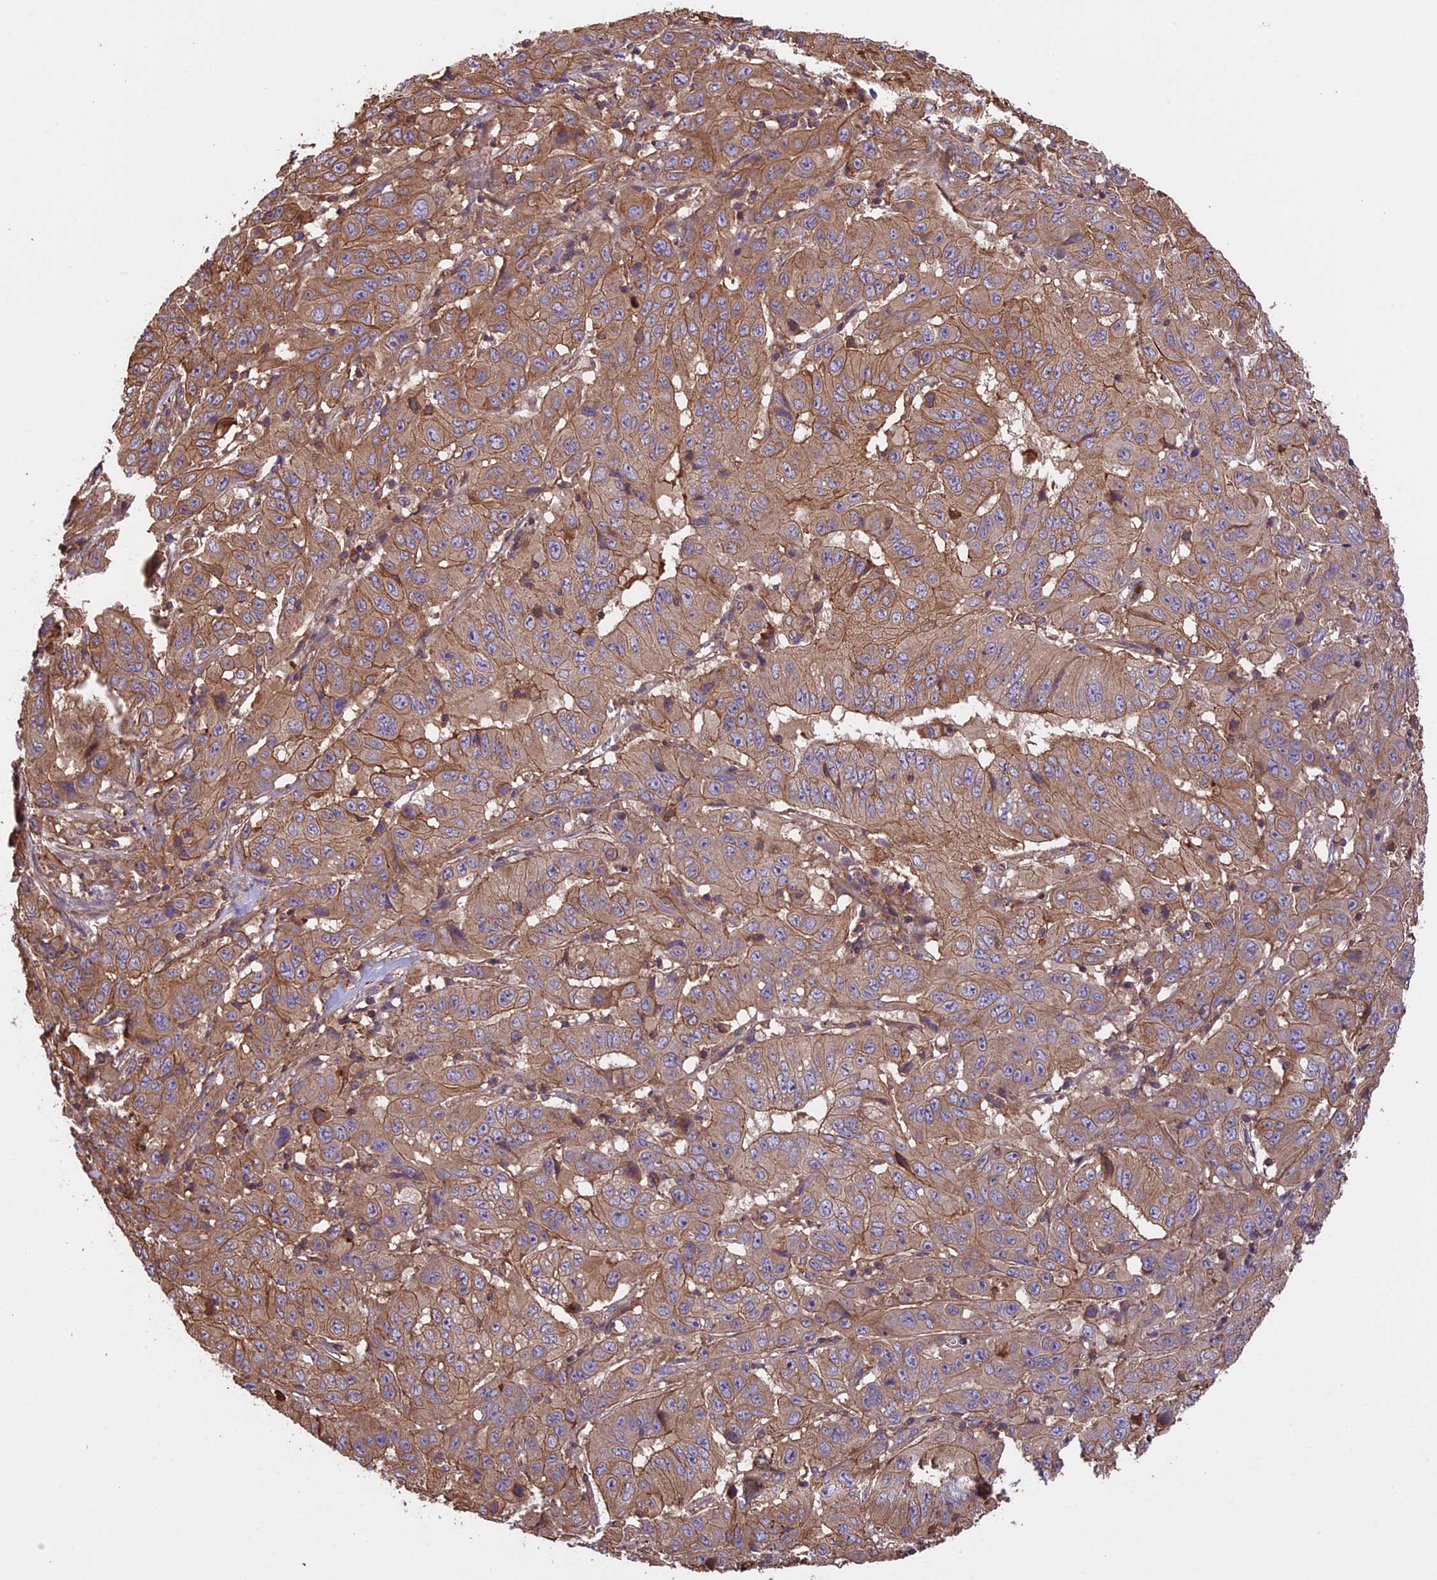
{"staining": {"intensity": "moderate", "quantity": ">75%", "location": "cytoplasmic/membranous"}, "tissue": "pancreatic cancer", "cell_type": "Tumor cells", "image_type": "cancer", "snomed": [{"axis": "morphology", "description": "Adenocarcinoma, NOS"}, {"axis": "topography", "description": "Pancreas"}], "caption": "Moderate cytoplasmic/membranous staining is present in about >75% of tumor cells in pancreatic adenocarcinoma.", "gene": "GAS8", "patient": {"sex": "male", "age": 63}}